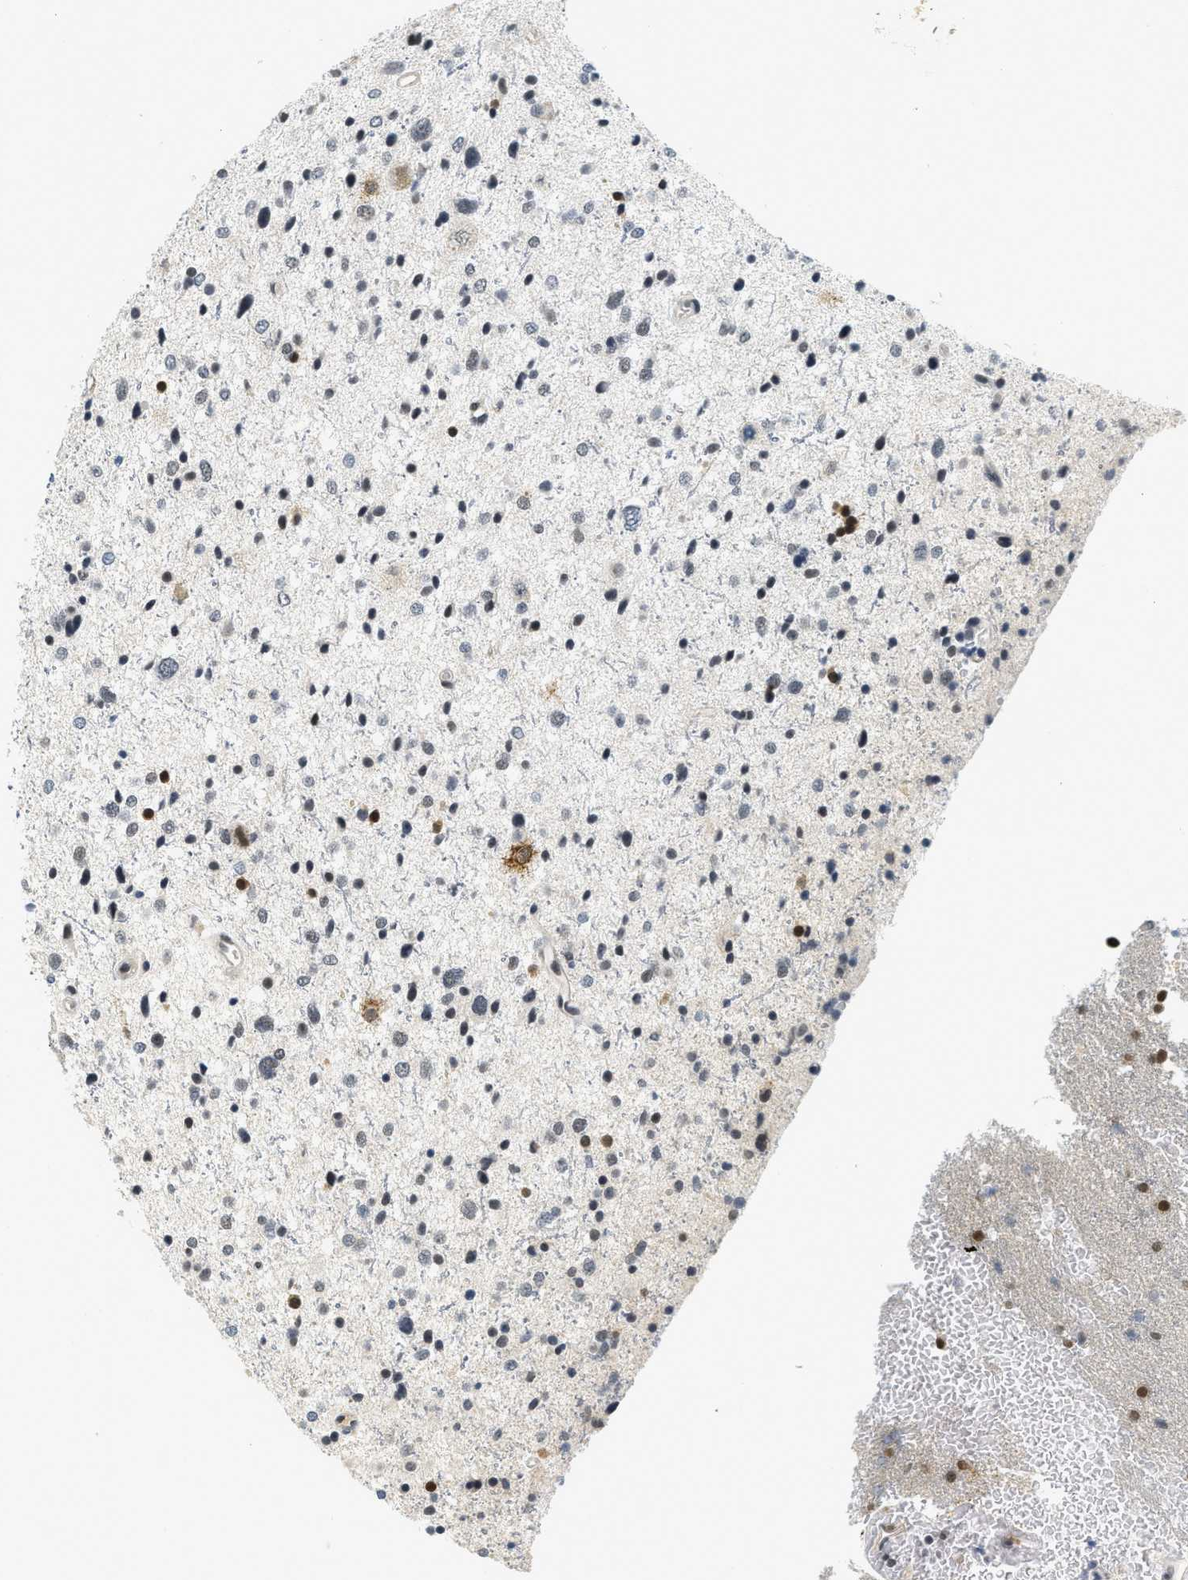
{"staining": {"intensity": "moderate", "quantity": "25%-75%", "location": "nuclear"}, "tissue": "glioma", "cell_type": "Tumor cells", "image_type": "cancer", "snomed": [{"axis": "morphology", "description": "Glioma, malignant, Low grade"}, {"axis": "topography", "description": "Brain"}], "caption": "Glioma stained with a brown dye exhibits moderate nuclear positive positivity in approximately 25%-75% of tumor cells.", "gene": "MZF1", "patient": {"sex": "female", "age": 37}}